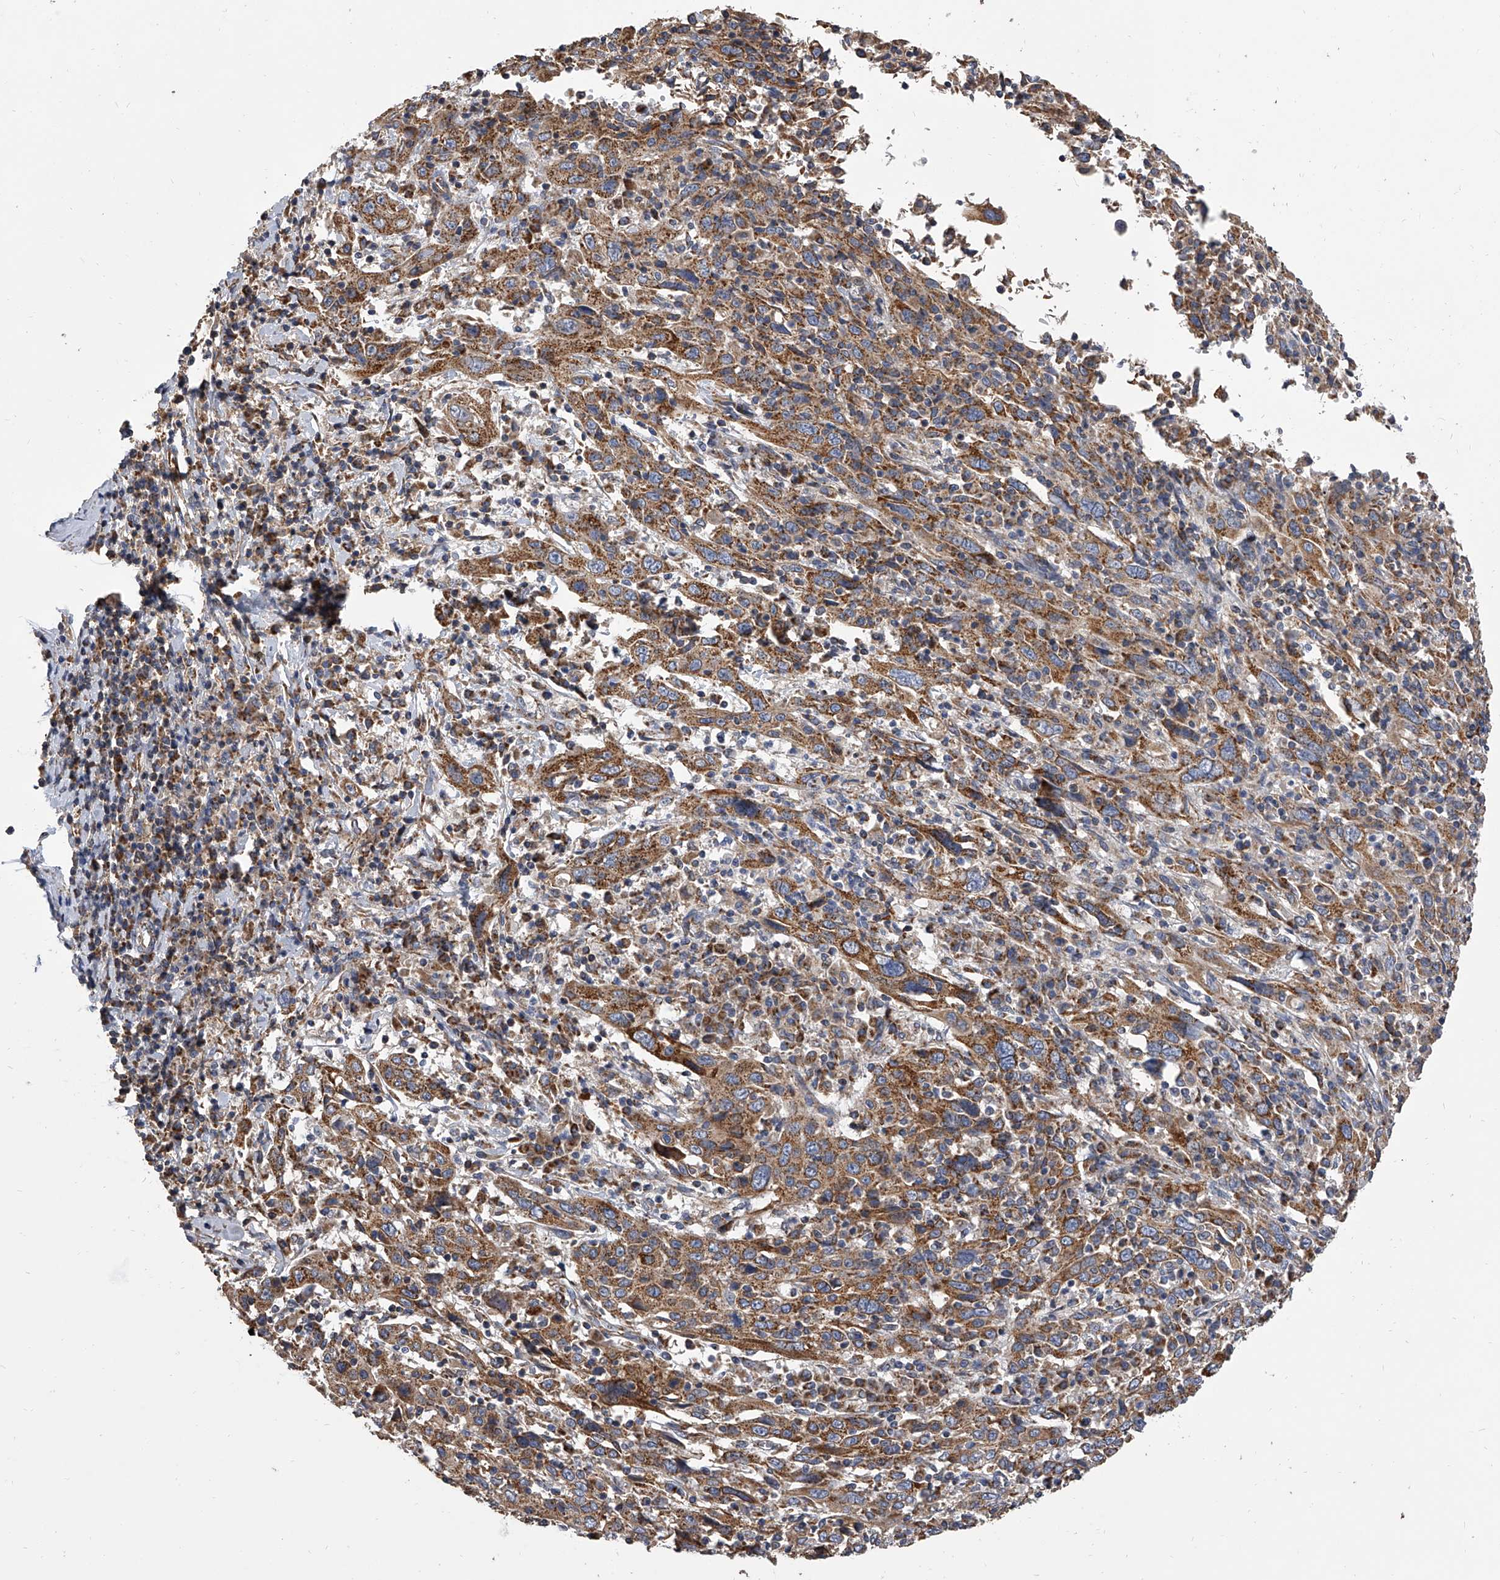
{"staining": {"intensity": "moderate", "quantity": ">75%", "location": "cytoplasmic/membranous"}, "tissue": "cervical cancer", "cell_type": "Tumor cells", "image_type": "cancer", "snomed": [{"axis": "morphology", "description": "Squamous cell carcinoma, NOS"}, {"axis": "topography", "description": "Cervix"}], "caption": "Moderate cytoplasmic/membranous positivity is seen in about >75% of tumor cells in cervical cancer (squamous cell carcinoma). Using DAB (3,3'-diaminobenzidine) (brown) and hematoxylin (blue) stains, captured at high magnification using brightfield microscopy.", "gene": "MRPL28", "patient": {"sex": "female", "age": 46}}